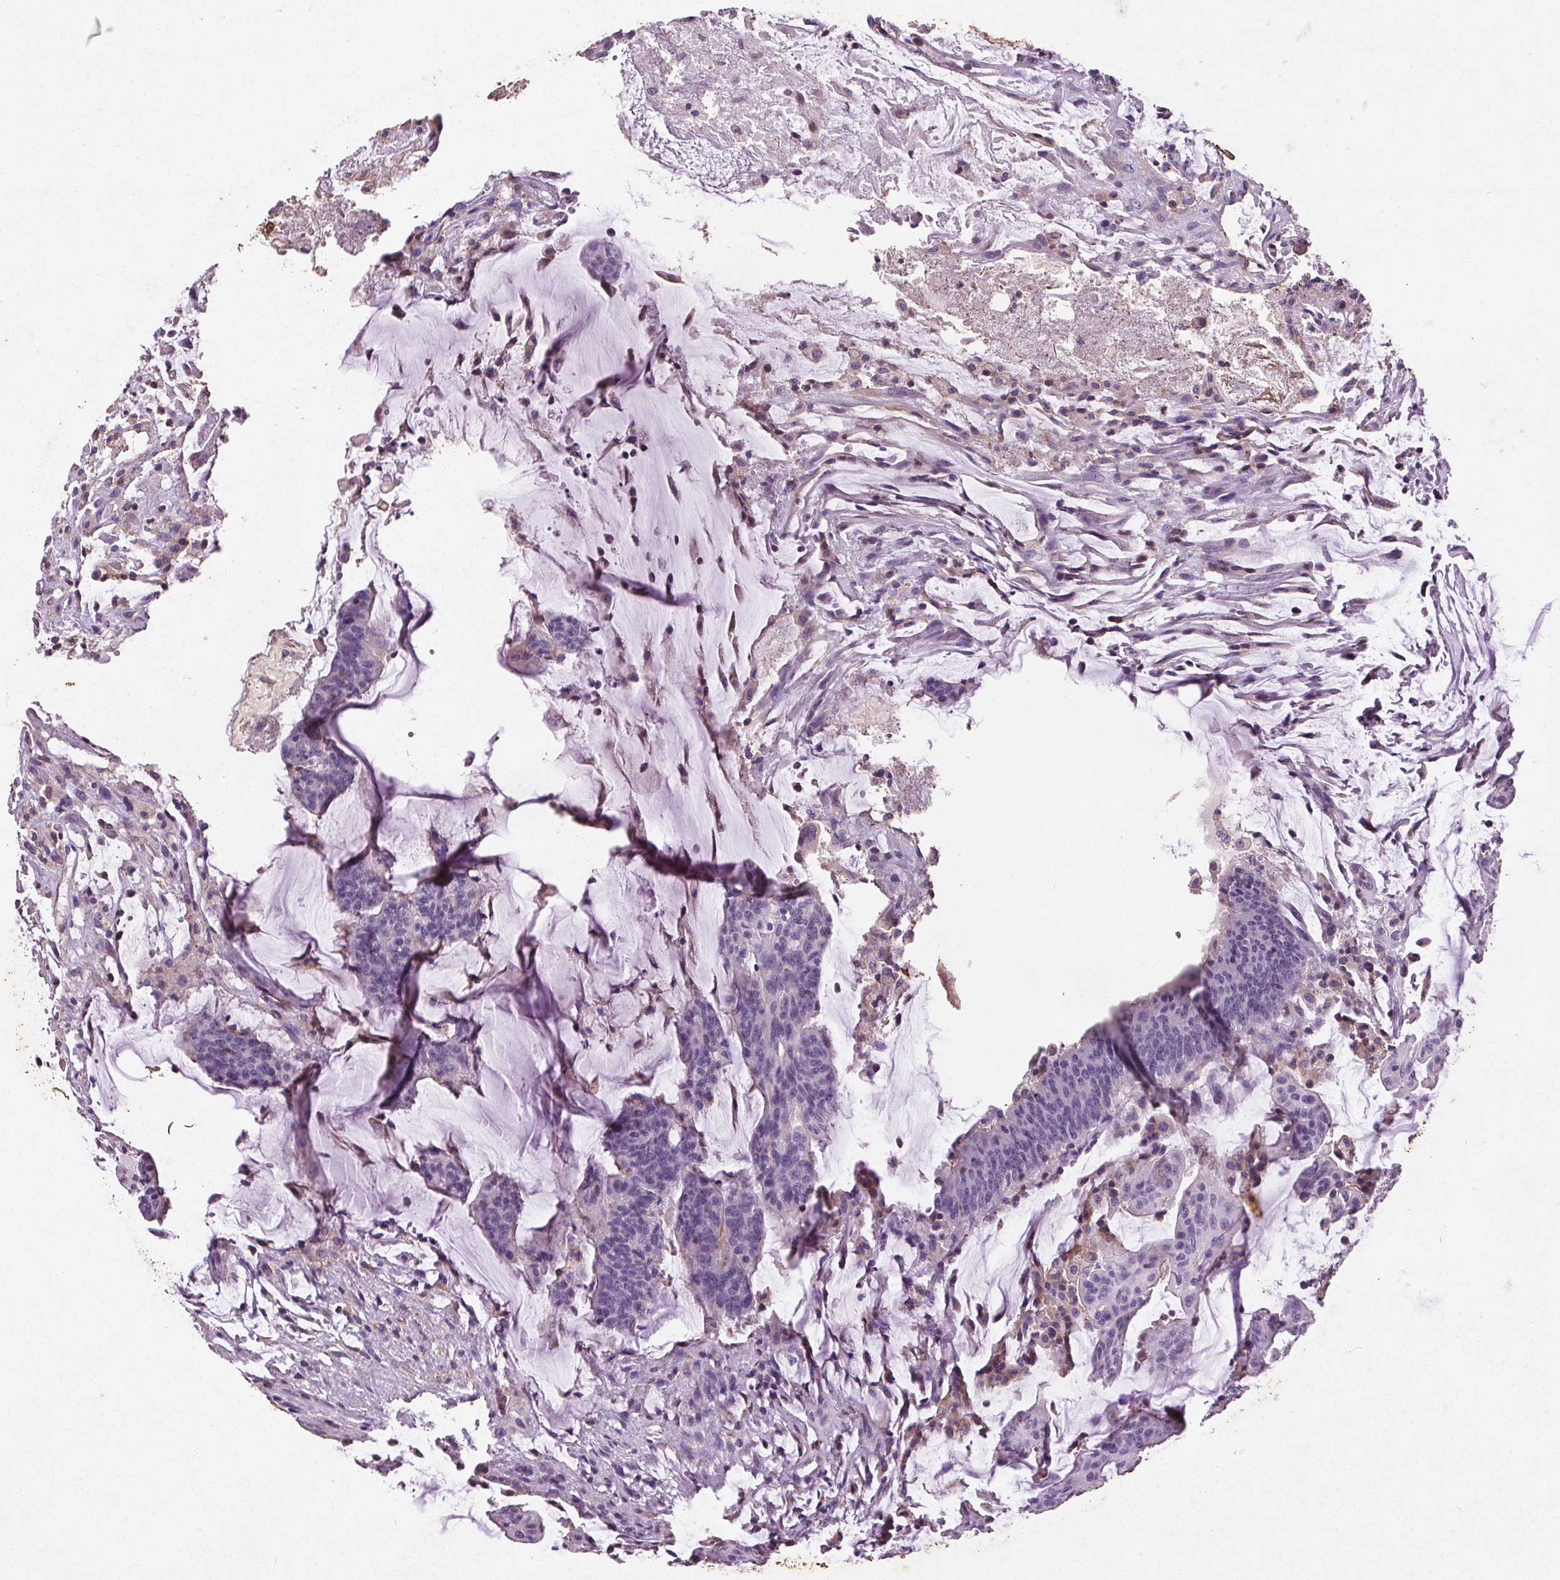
{"staining": {"intensity": "negative", "quantity": "none", "location": "none"}, "tissue": "colorectal cancer", "cell_type": "Tumor cells", "image_type": "cancer", "snomed": [{"axis": "morphology", "description": "Adenocarcinoma, NOS"}, {"axis": "topography", "description": "Colon"}], "caption": "Colorectal cancer (adenocarcinoma) was stained to show a protein in brown. There is no significant staining in tumor cells. The staining is performed using DAB brown chromogen with nuclei counter-stained in using hematoxylin.", "gene": "C19orf84", "patient": {"sex": "female", "age": 78}}